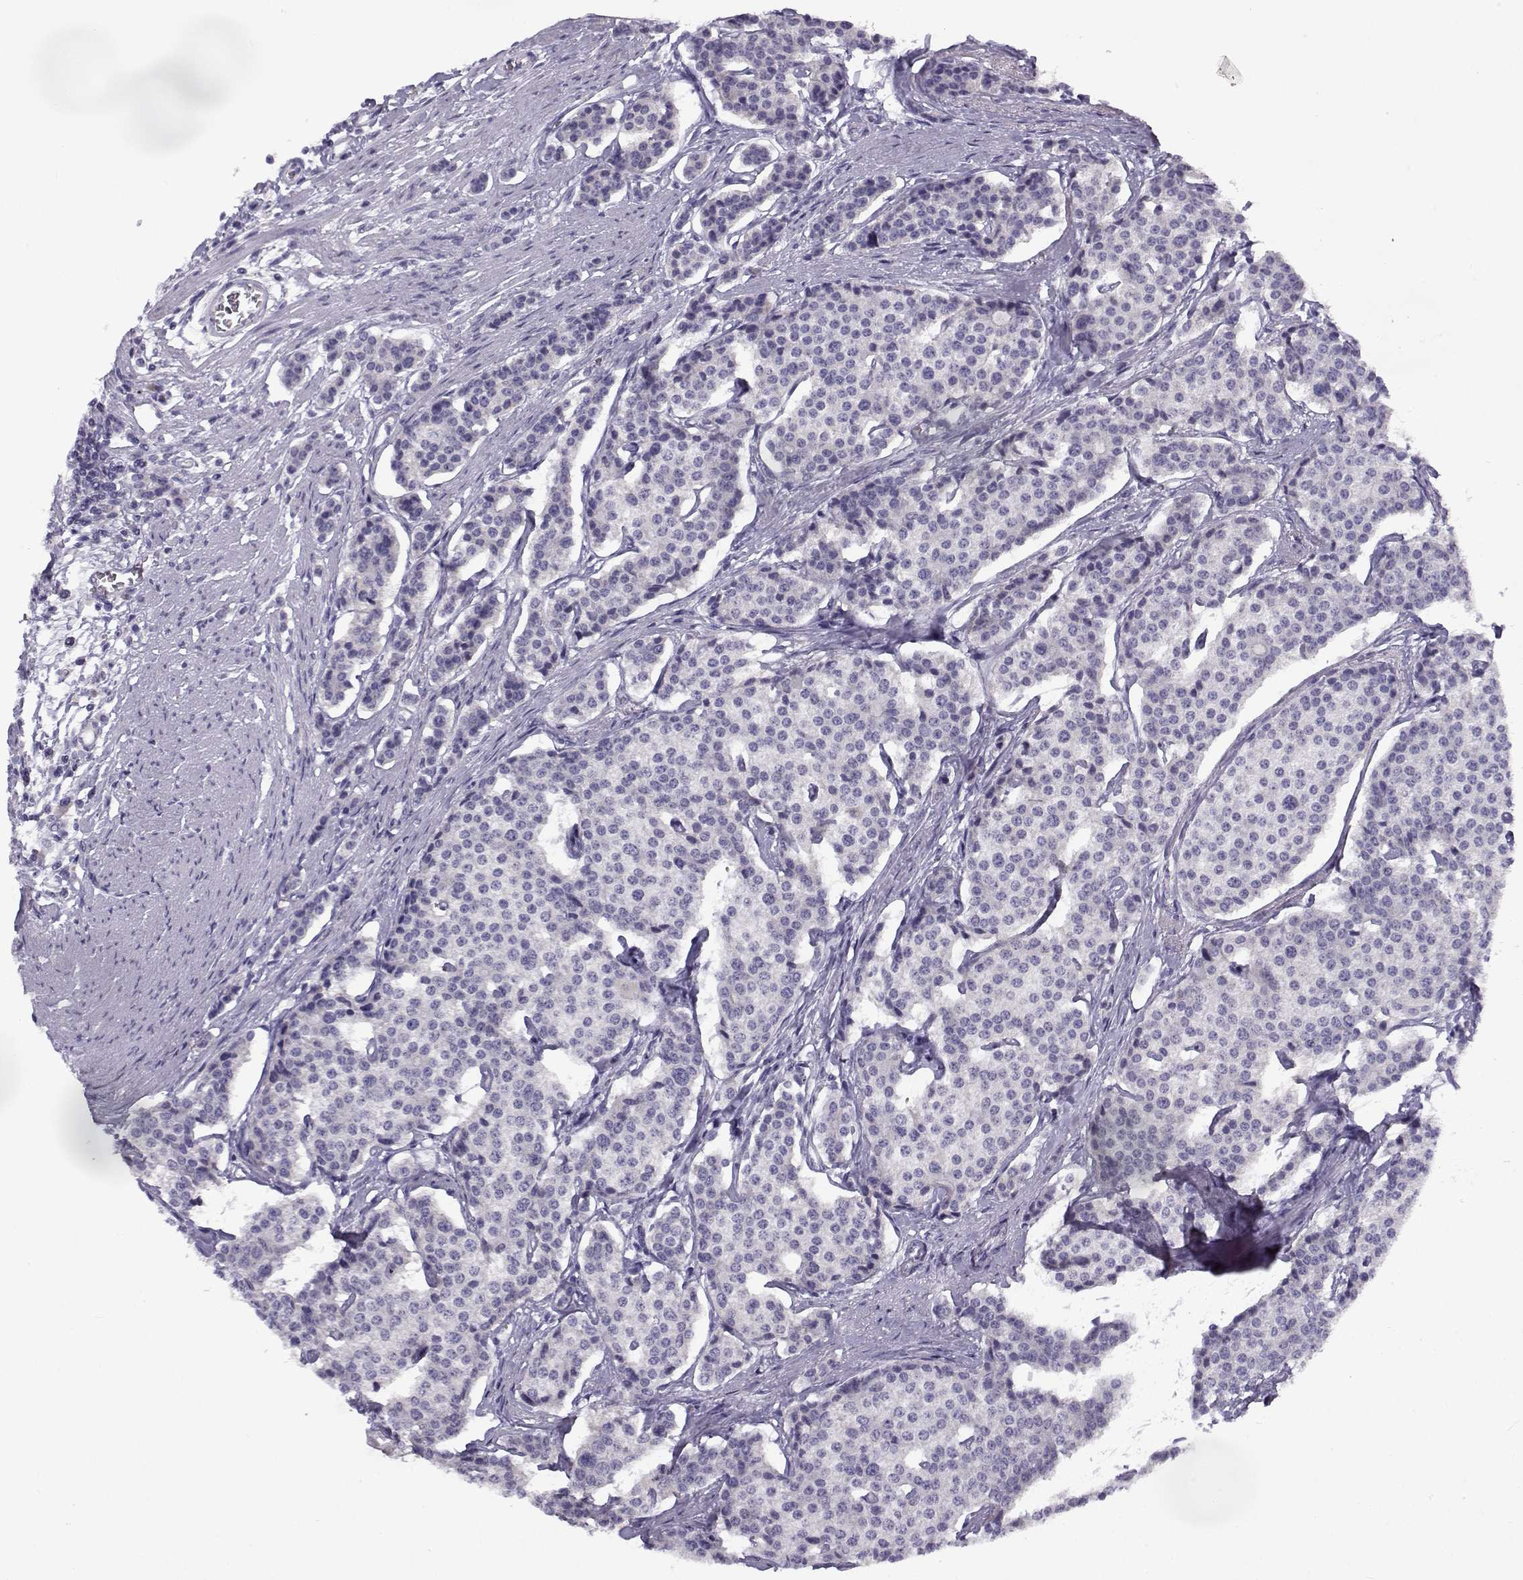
{"staining": {"intensity": "negative", "quantity": "none", "location": "none"}, "tissue": "carcinoid", "cell_type": "Tumor cells", "image_type": "cancer", "snomed": [{"axis": "morphology", "description": "Carcinoid, malignant, NOS"}, {"axis": "topography", "description": "Small intestine"}], "caption": "An IHC micrograph of malignant carcinoid is shown. There is no staining in tumor cells of malignant carcinoid.", "gene": "FAM166A", "patient": {"sex": "female", "age": 65}}